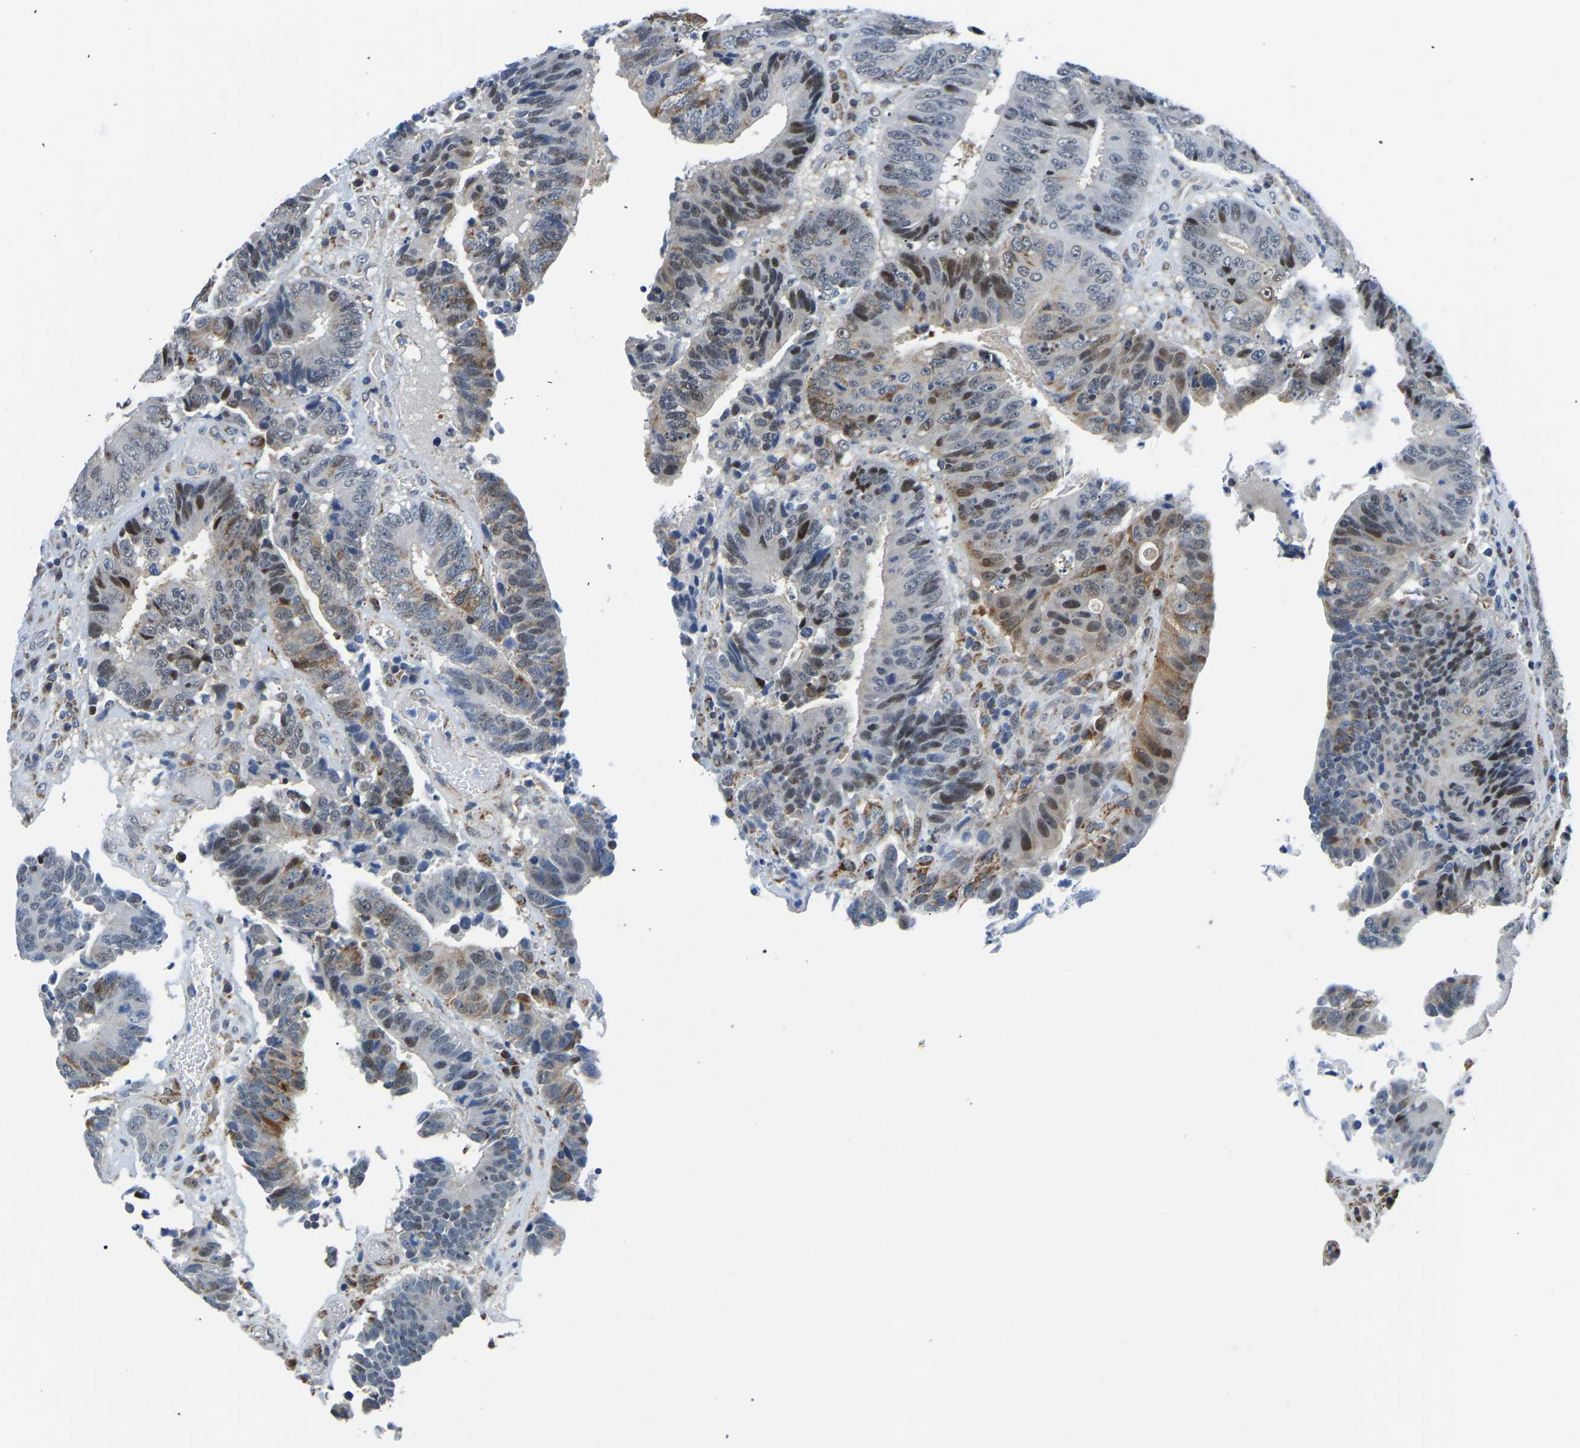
{"staining": {"intensity": "moderate", "quantity": ">75%", "location": "cytoplasmic/membranous,nuclear"}, "tissue": "colorectal cancer", "cell_type": "Tumor cells", "image_type": "cancer", "snomed": [{"axis": "morphology", "description": "Adenocarcinoma, NOS"}, {"axis": "topography", "description": "Rectum"}], "caption": "Immunohistochemistry (IHC) image of human colorectal cancer (adenocarcinoma) stained for a protein (brown), which reveals medium levels of moderate cytoplasmic/membranous and nuclear staining in approximately >75% of tumor cells.", "gene": "BNIP3L", "patient": {"sex": "male", "age": 72}}